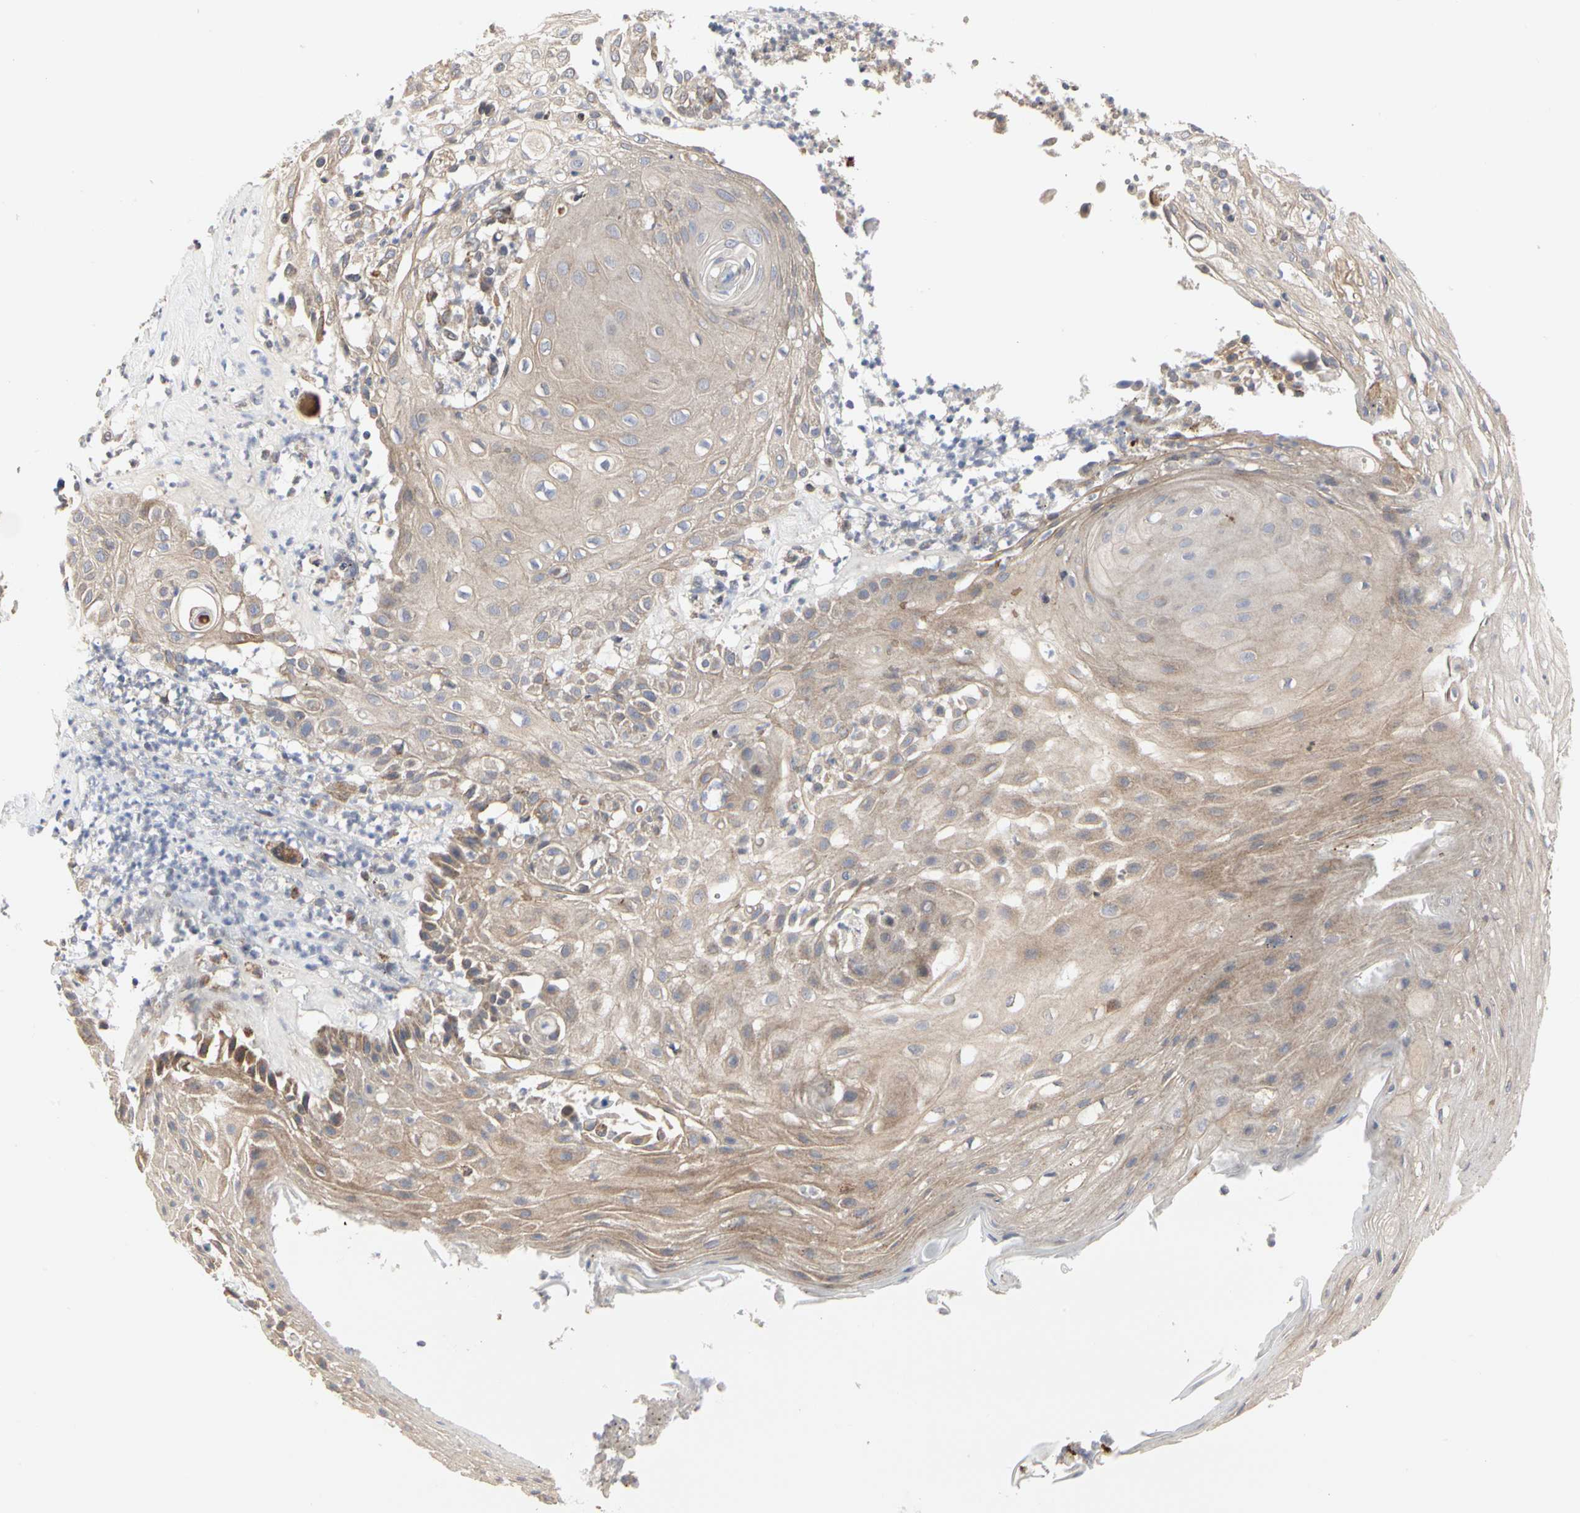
{"staining": {"intensity": "weak", "quantity": ">75%", "location": "cytoplasmic/membranous"}, "tissue": "skin cancer", "cell_type": "Tumor cells", "image_type": "cancer", "snomed": [{"axis": "morphology", "description": "Squamous cell carcinoma, NOS"}, {"axis": "topography", "description": "Skin"}], "caption": "A high-resolution histopathology image shows immunohistochemistry (IHC) staining of skin cancer, which displays weak cytoplasmic/membranous positivity in about >75% of tumor cells.", "gene": "TSKU", "patient": {"sex": "male", "age": 65}}